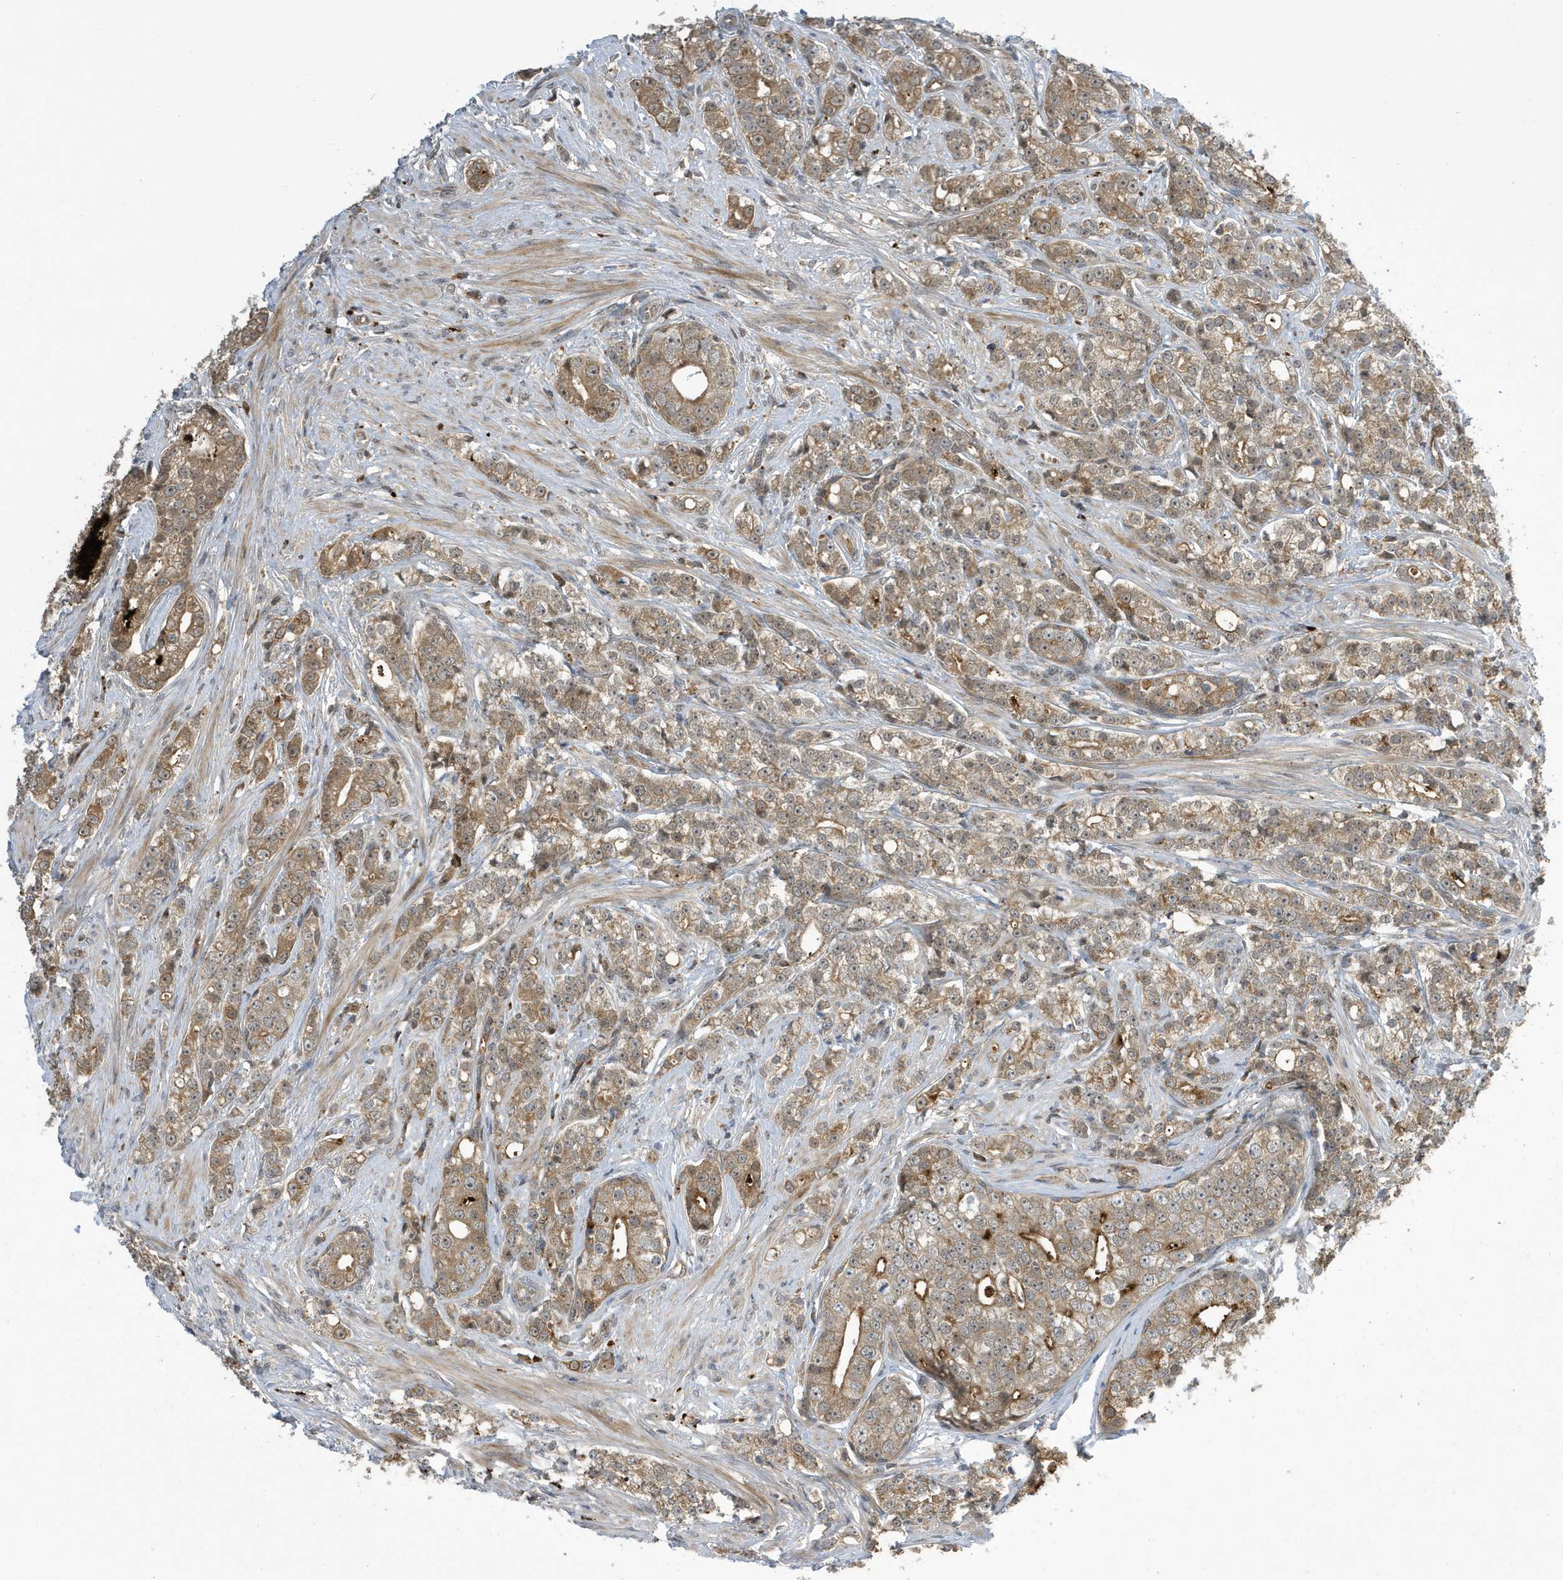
{"staining": {"intensity": "moderate", "quantity": ">75%", "location": "cytoplasmic/membranous"}, "tissue": "prostate cancer", "cell_type": "Tumor cells", "image_type": "cancer", "snomed": [{"axis": "morphology", "description": "Adenocarcinoma, High grade"}, {"axis": "topography", "description": "Prostate"}], "caption": "Moderate cytoplasmic/membranous expression is identified in about >75% of tumor cells in high-grade adenocarcinoma (prostate). (Stains: DAB in brown, nuclei in blue, Microscopy: brightfield microscopy at high magnification).", "gene": "NCOA7", "patient": {"sex": "male", "age": 69}}